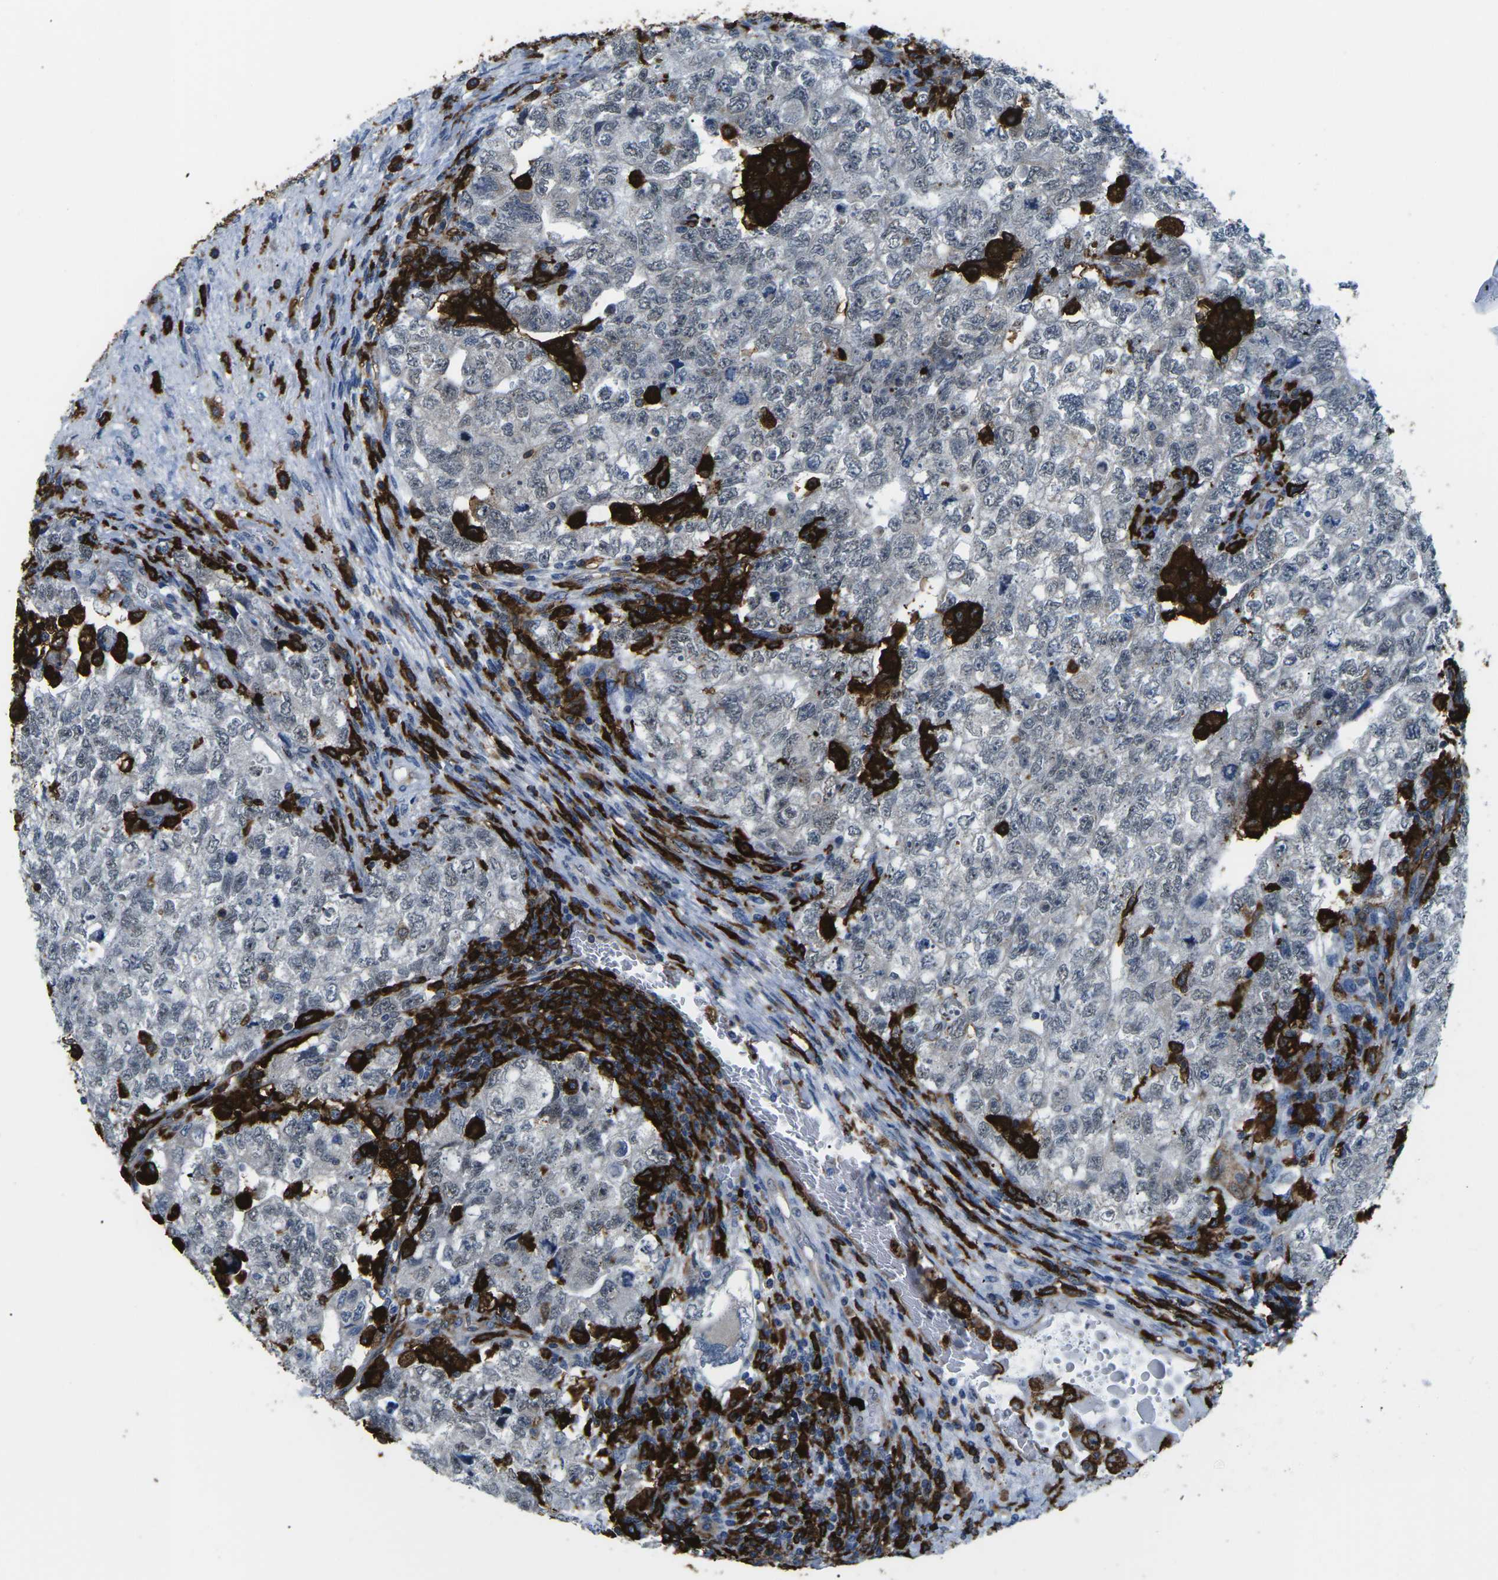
{"staining": {"intensity": "negative", "quantity": "none", "location": "none"}, "tissue": "testis cancer", "cell_type": "Tumor cells", "image_type": "cancer", "snomed": [{"axis": "morphology", "description": "Carcinoma, Embryonal, NOS"}, {"axis": "topography", "description": "Testis"}], "caption": "This is a image of IHC staining of testis cancer (embryonal carcinoma), which shows no staining in tumor cells.", "gene": "PTPN1", "patient": {"sex": "male", "age": 36}}